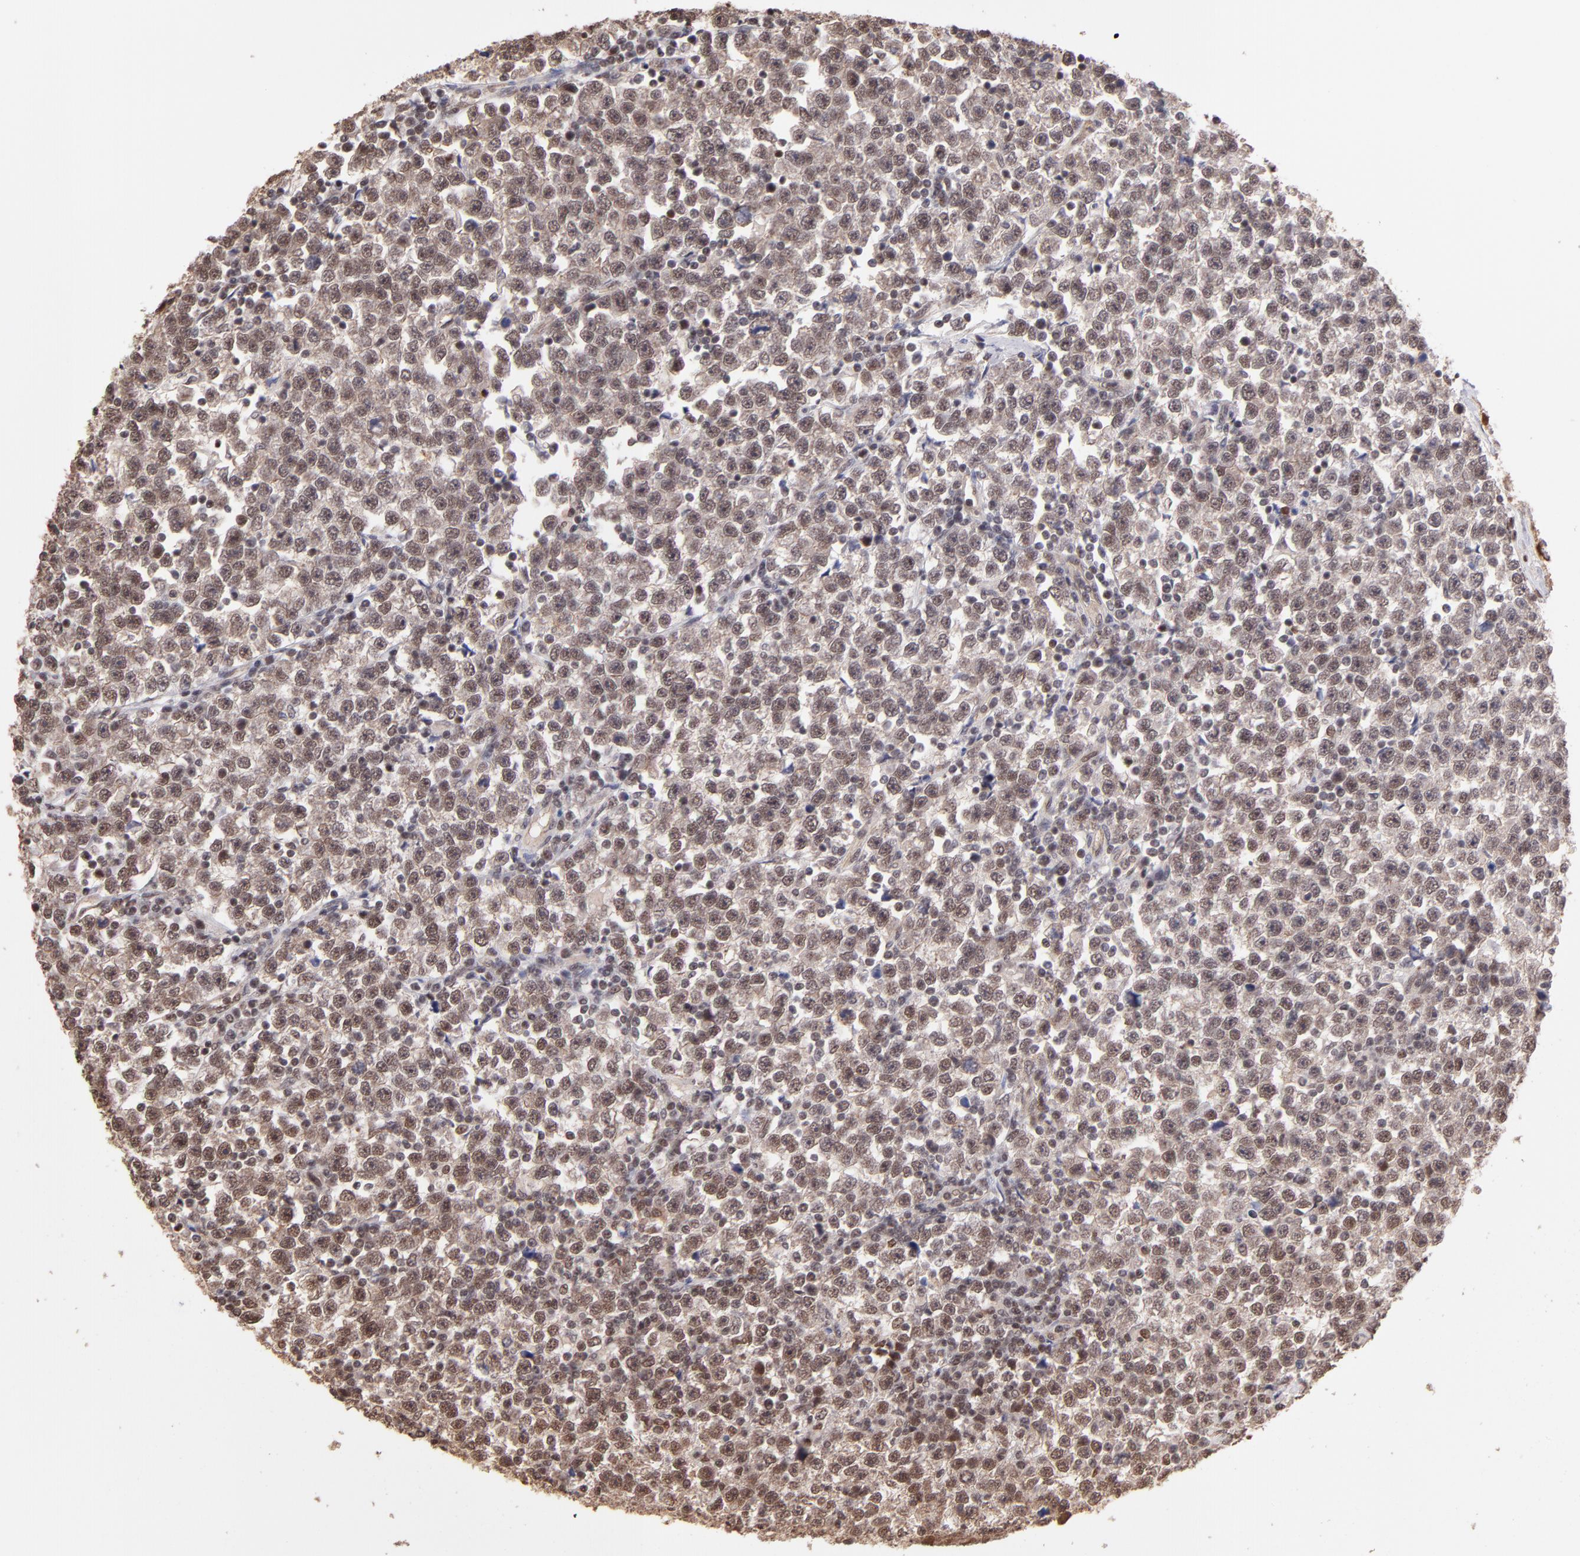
{"staining": {"intensity": "moderate", "quantity": "25%-75%", "location": "nuclear"}, "tissue": "testis cancer", "cell_type": "Tumor cells", "image_type": "cancer", "snomed": [{"axis": "morphology", "description": "Seminoma, NOS"}, {"axis": "topography", "description": "Testis"}], "caption": "This is a micrograph of IHC staining of seminoma (testis), which shows moderate staining in the nuclear of tumor cells.", "gene": "TERF2", "patient": {"sex": "male", "age": 43}}